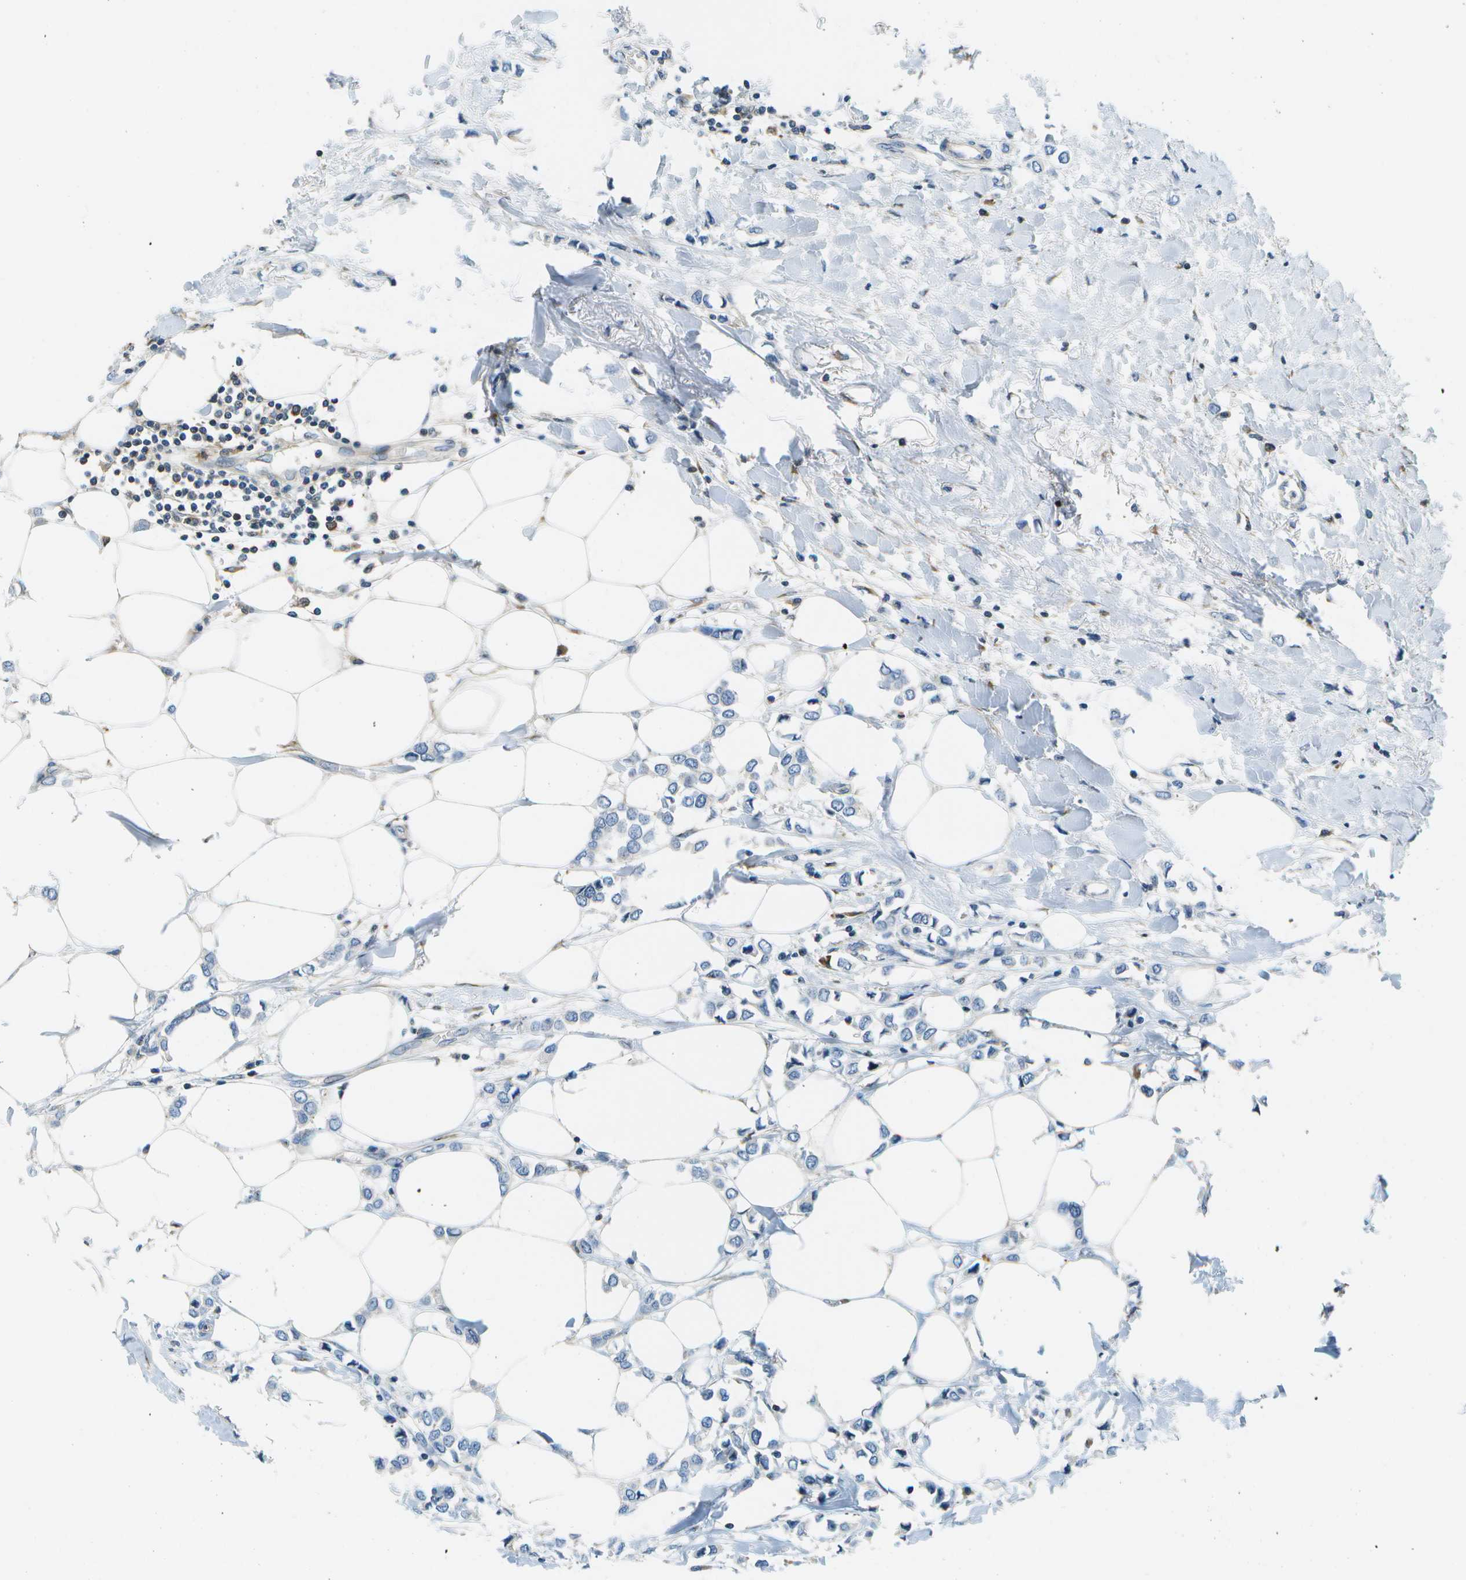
{"staining": {"intensity": "negative", "quantity": "none", "location": "none"}, "tissue": "breast cancer", "cell_type": "Tumor cells", "image_type": "cancer", "snomed": [{"axis": "morphology", "description": "Lobular carcinoma"}, {"axis": "topography", "description": "Breast"}], "caption": "High magnification brightfield microscopy of breast cancer (lobular carcinoma) stained with DAB (3,3'-diaminobenzidine) (brown) and counterstained with hematoxylin (blue): tumor cells show no significant expression. (DAB (3,3'-diaminobenzidine) immunohistochemistry (IHC) with hematoxylin counter stain).", "gene": "PTGIS", "patient": {"sex": "female", "age": 51}}